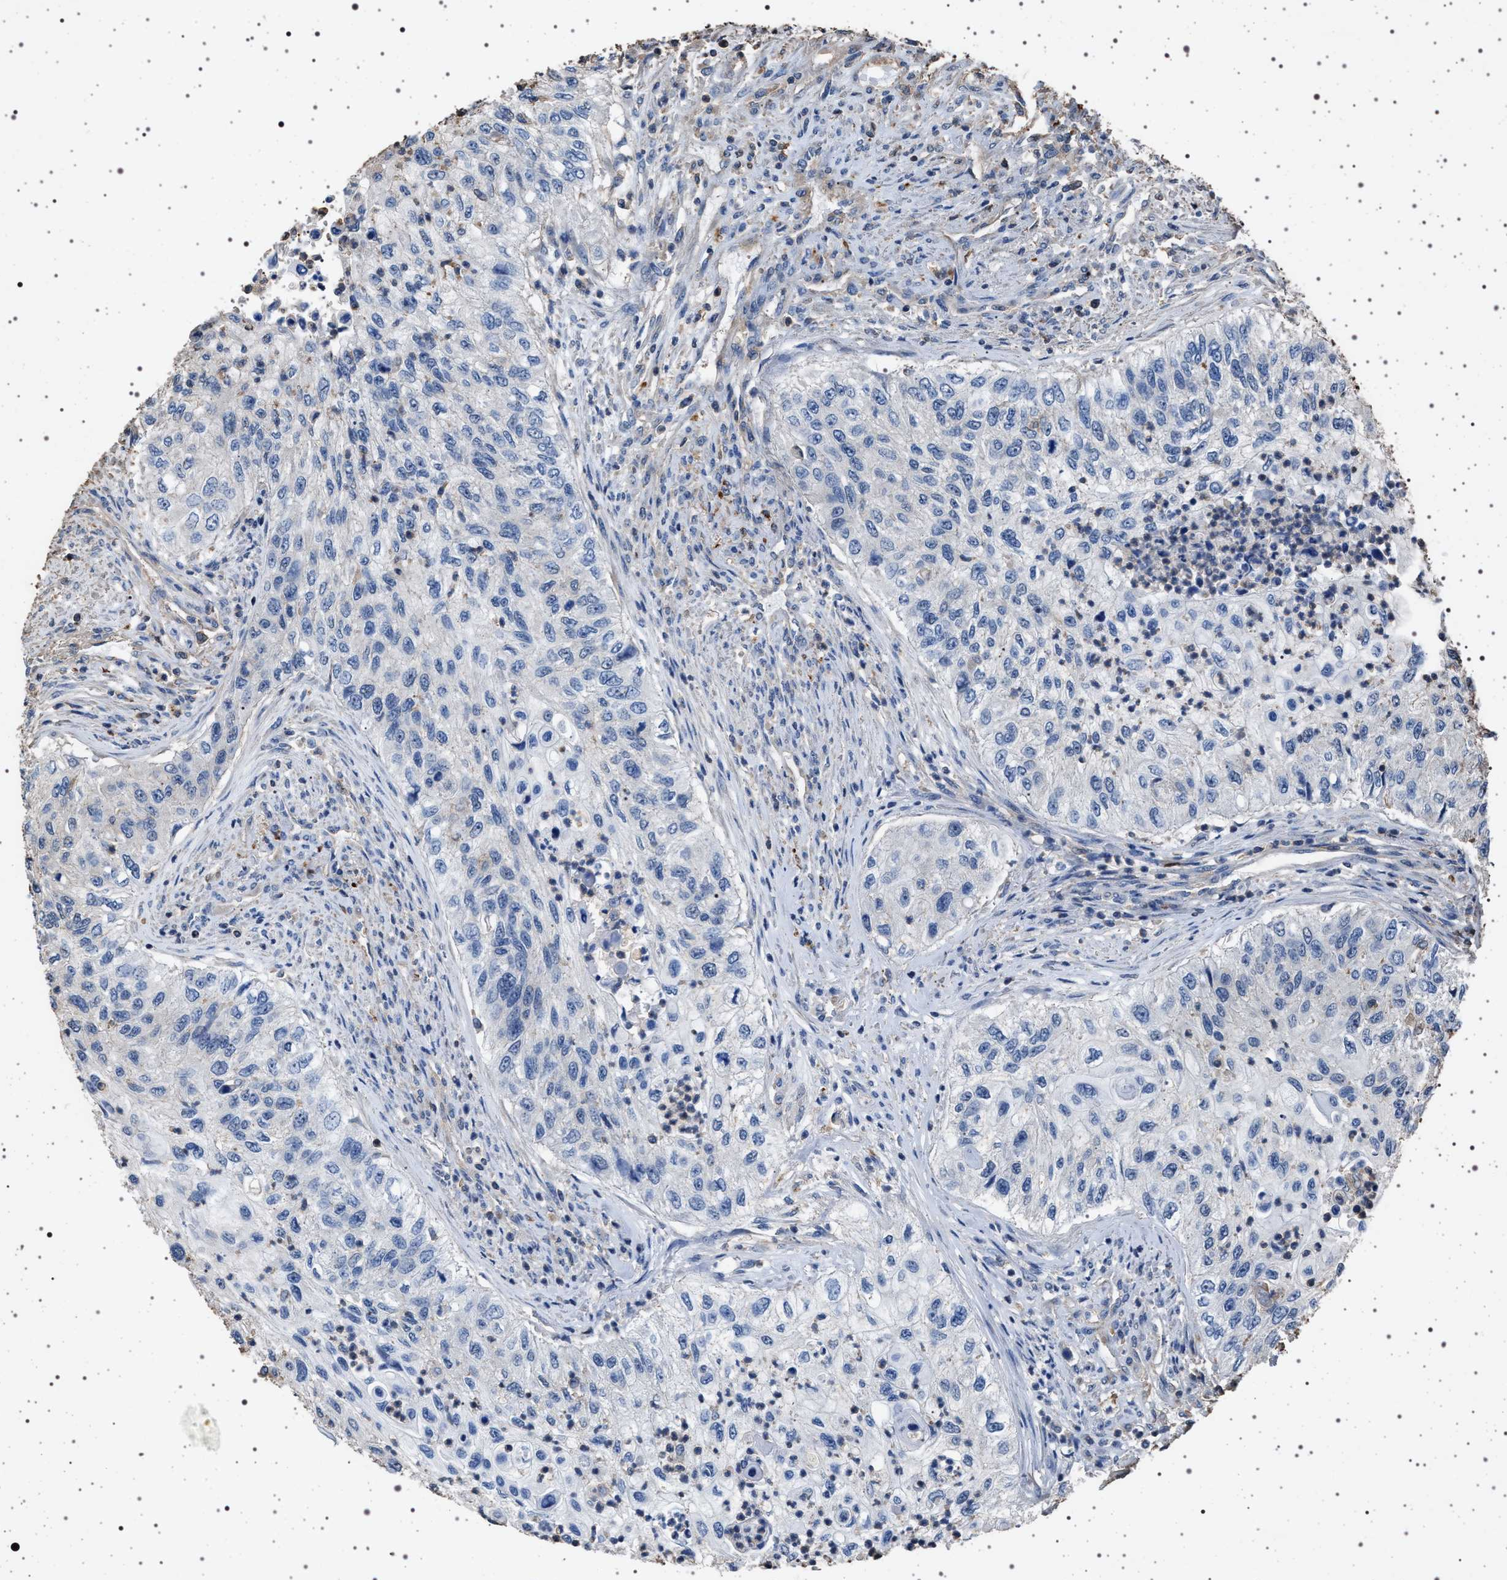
{"staining": {"intensity": "negative", "quantity": "none", "location": "none"}, "tissue": "urothelial cancer", "cell_type": "Tumor cells", "image_type": "cancer", "snomed": [{"axis": "morphology", "description": "Urothelial carcinoma, High grade"}, {"axis": "topography", "description": "Urinary bladder"}], "caption": "IHC of human urothelial cancer demonstrates no expression in tumor cells.", "gene": "SMAP2", "patient": {"sex": "female", "age": 60}}